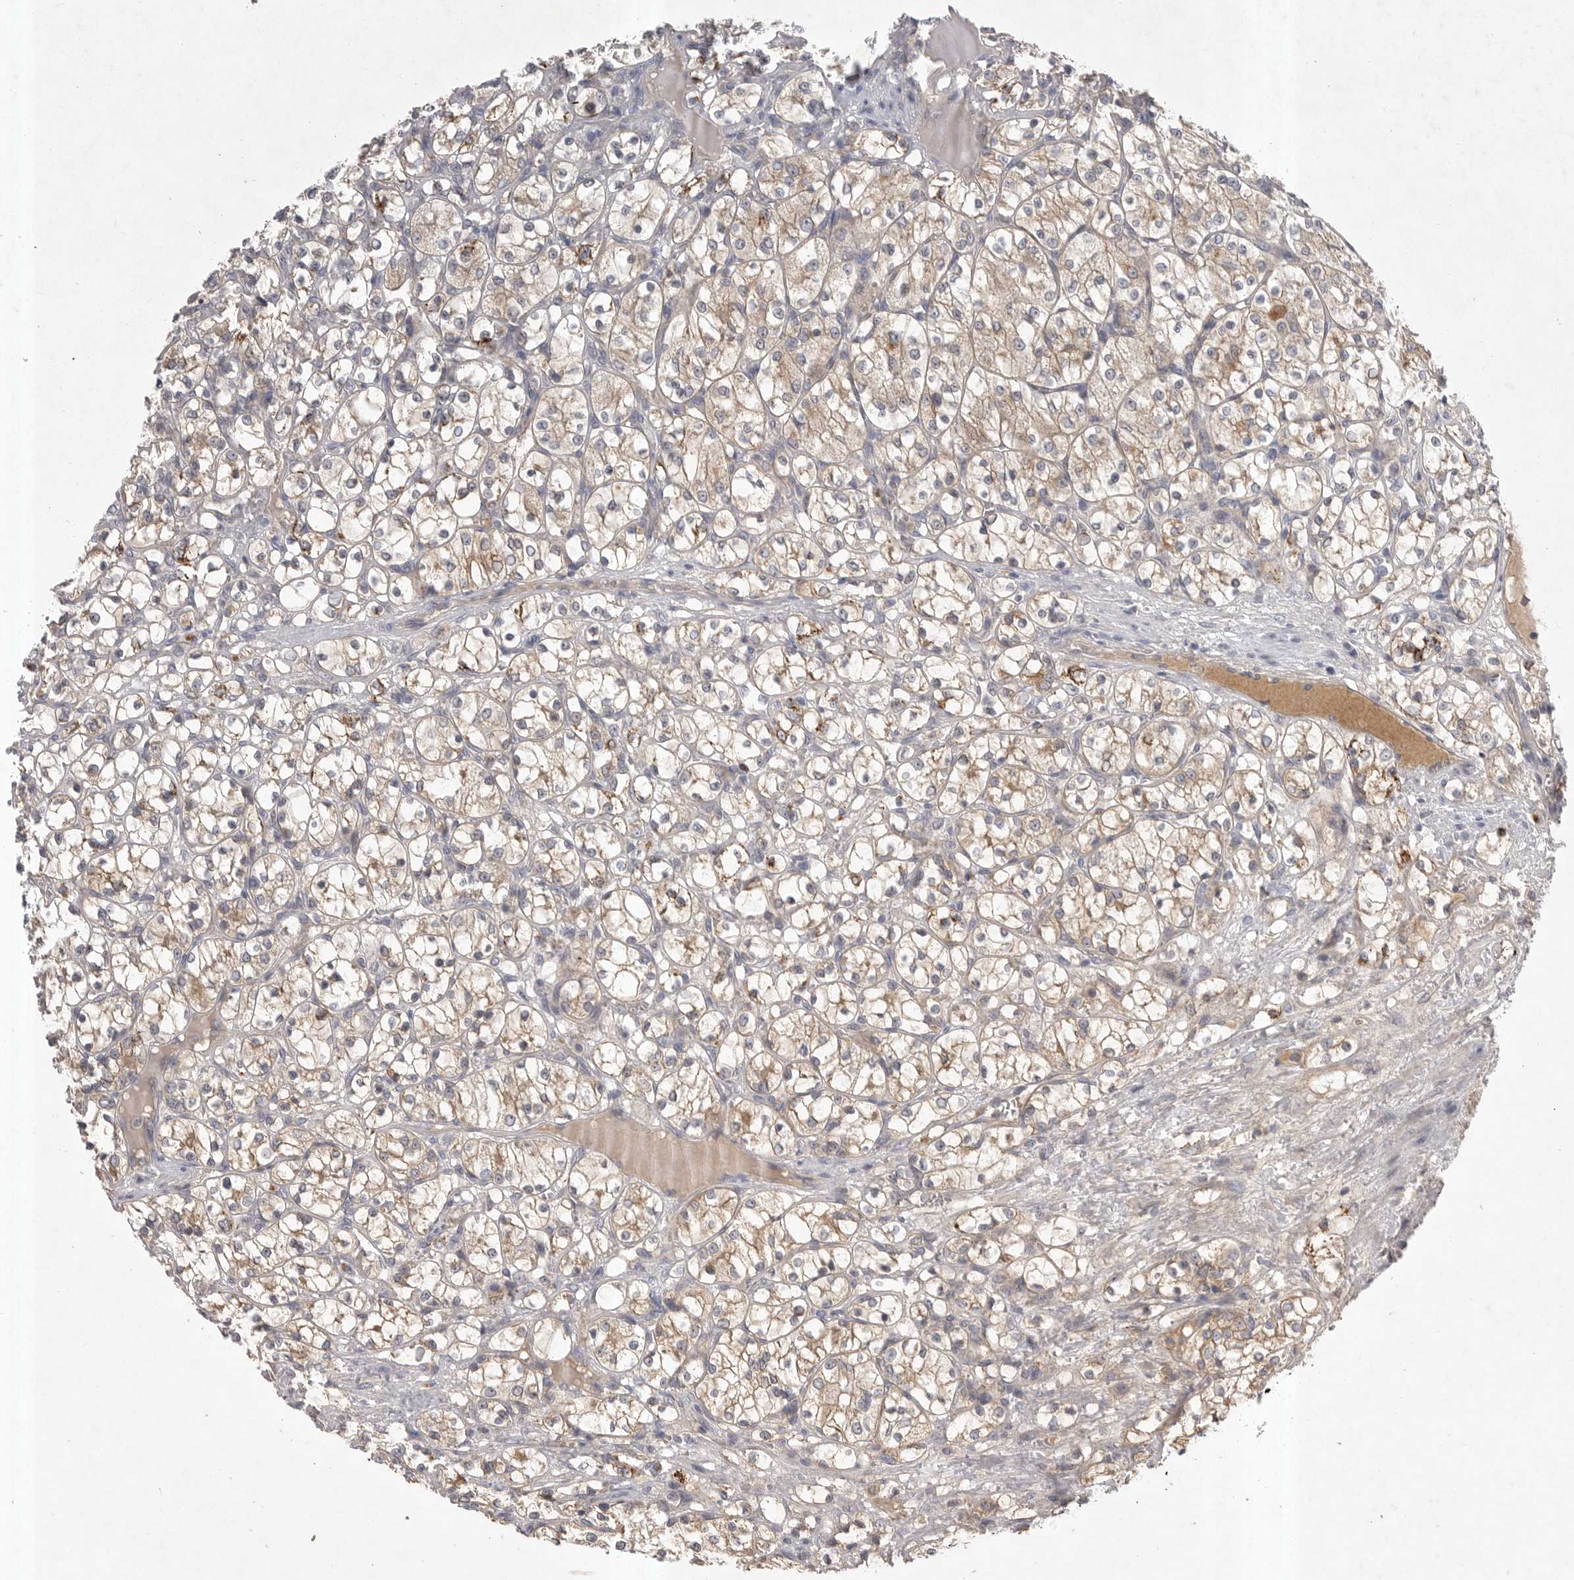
{"staining": {"intensity": "weak", "quantity": "25%-75%", "location": "cytoplasmic/membranous"}, "tissue": "renal cancer", "cell_type": "Tumor cells", "image_type": "cancer", "snomed": [{"axis": "morphology", "description": "Adenocarcinoma, NOS"}, {"axis": "topography", "description": "Kidney"}], "caption": "A micrograph of renal cancer (adenocarcinoma) stained for a protein displays weak cytoplasmic/membranous brown staining in tumor cells.", "gene": "DHDDS", "patient": {"sex": "female", "age": 69}}